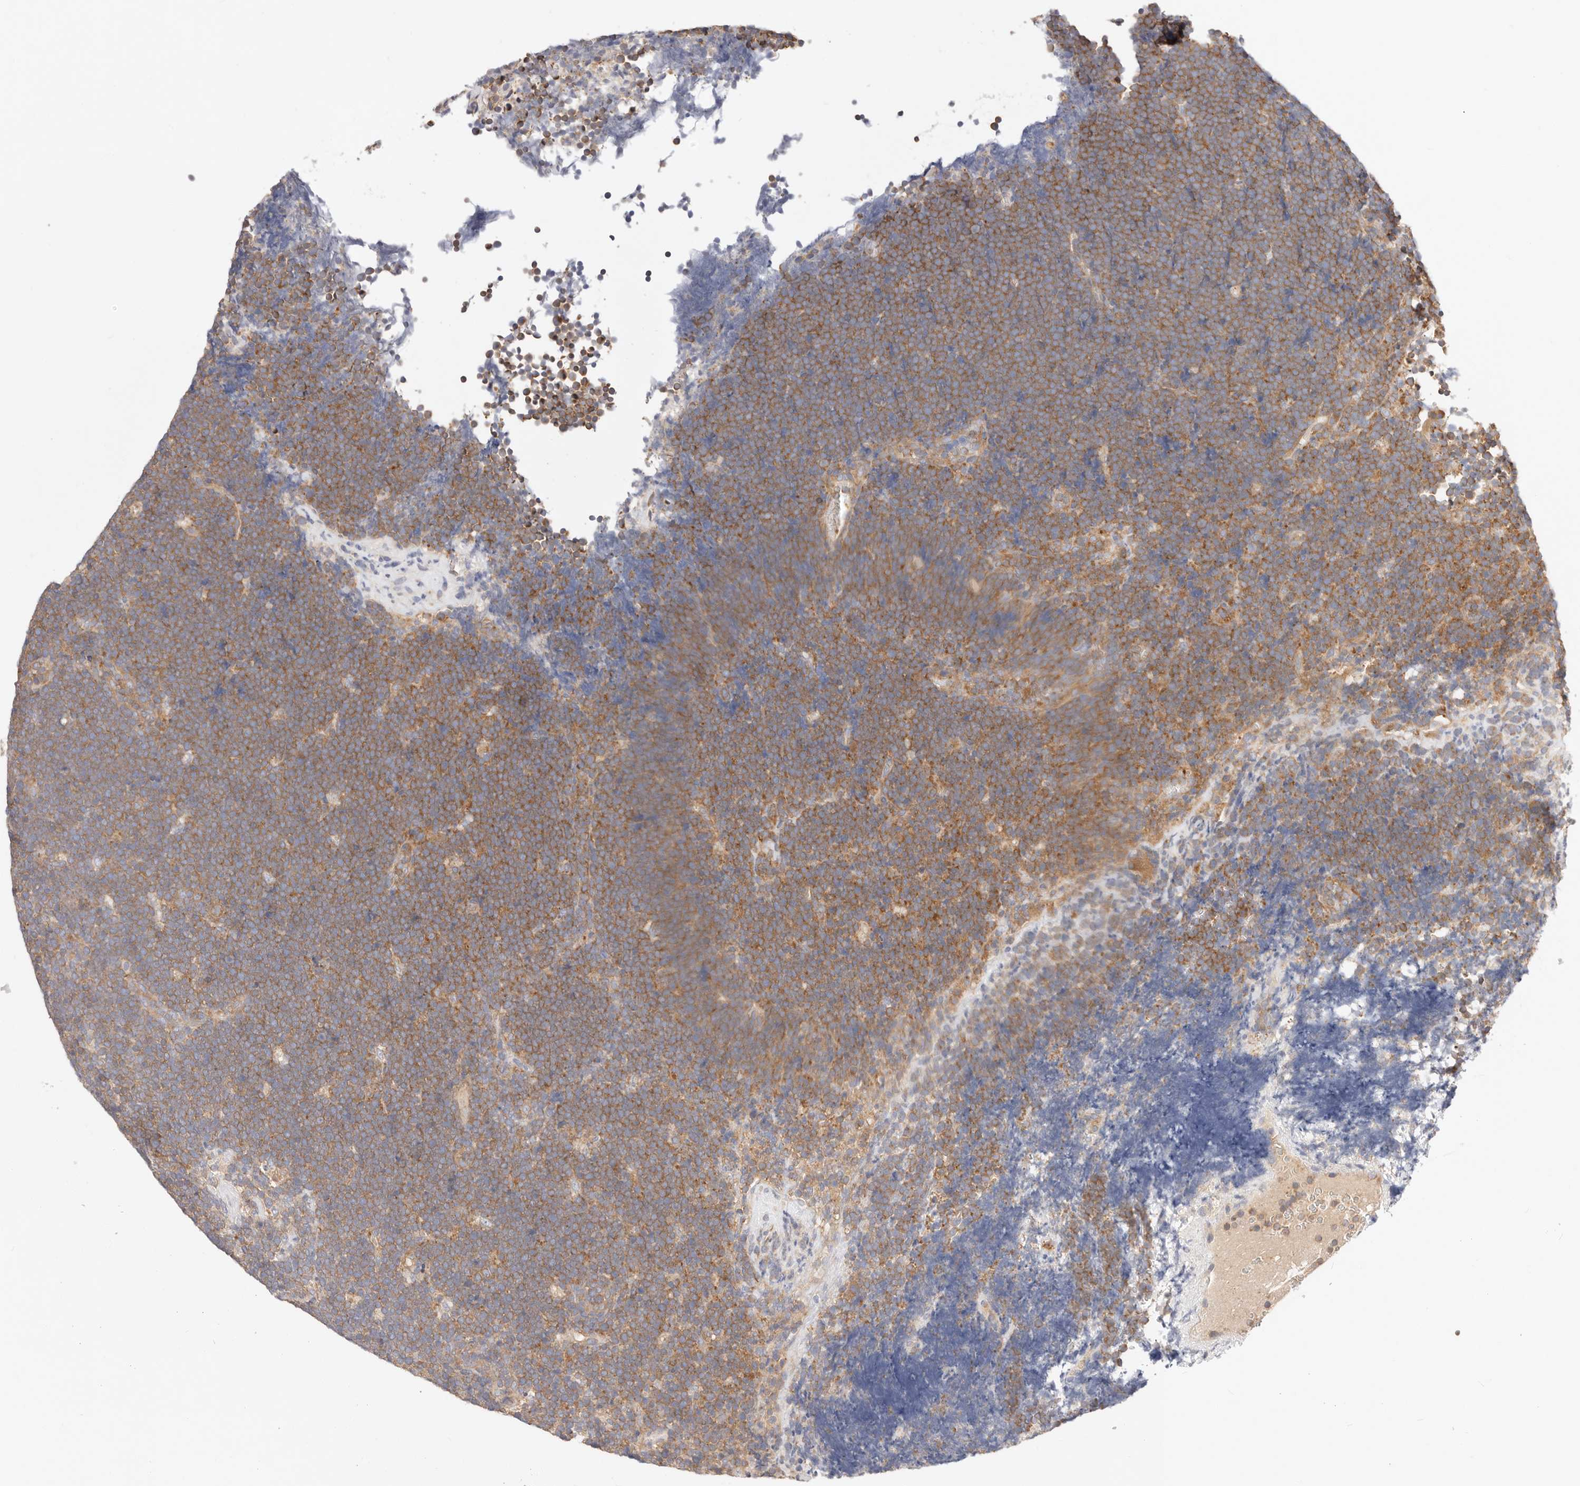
{"staining": {"intensity": "moderate", "quantity": "25%-75%", "location": "cytoplasmic/membranous"}, "tissue": "lymphoma", "cell_type": "Tumor cells", "image_type": "cancer", "snomed": [{"axis": "morphology", "description": "Malignant lymphoma, non-Hodgkin's type, High grade"}, {"axis": "topography", "description": "Lymph node"}], "caption": "High-grade malignant lymphoma, non-Hodgkin's type stained with IHC demonstrates moderate cytoplasmic/membranous expression in approximately 25%-75% of tumor cells.", "gene": "KCMF1", "patient": {"sex": "male", "age": 13}}